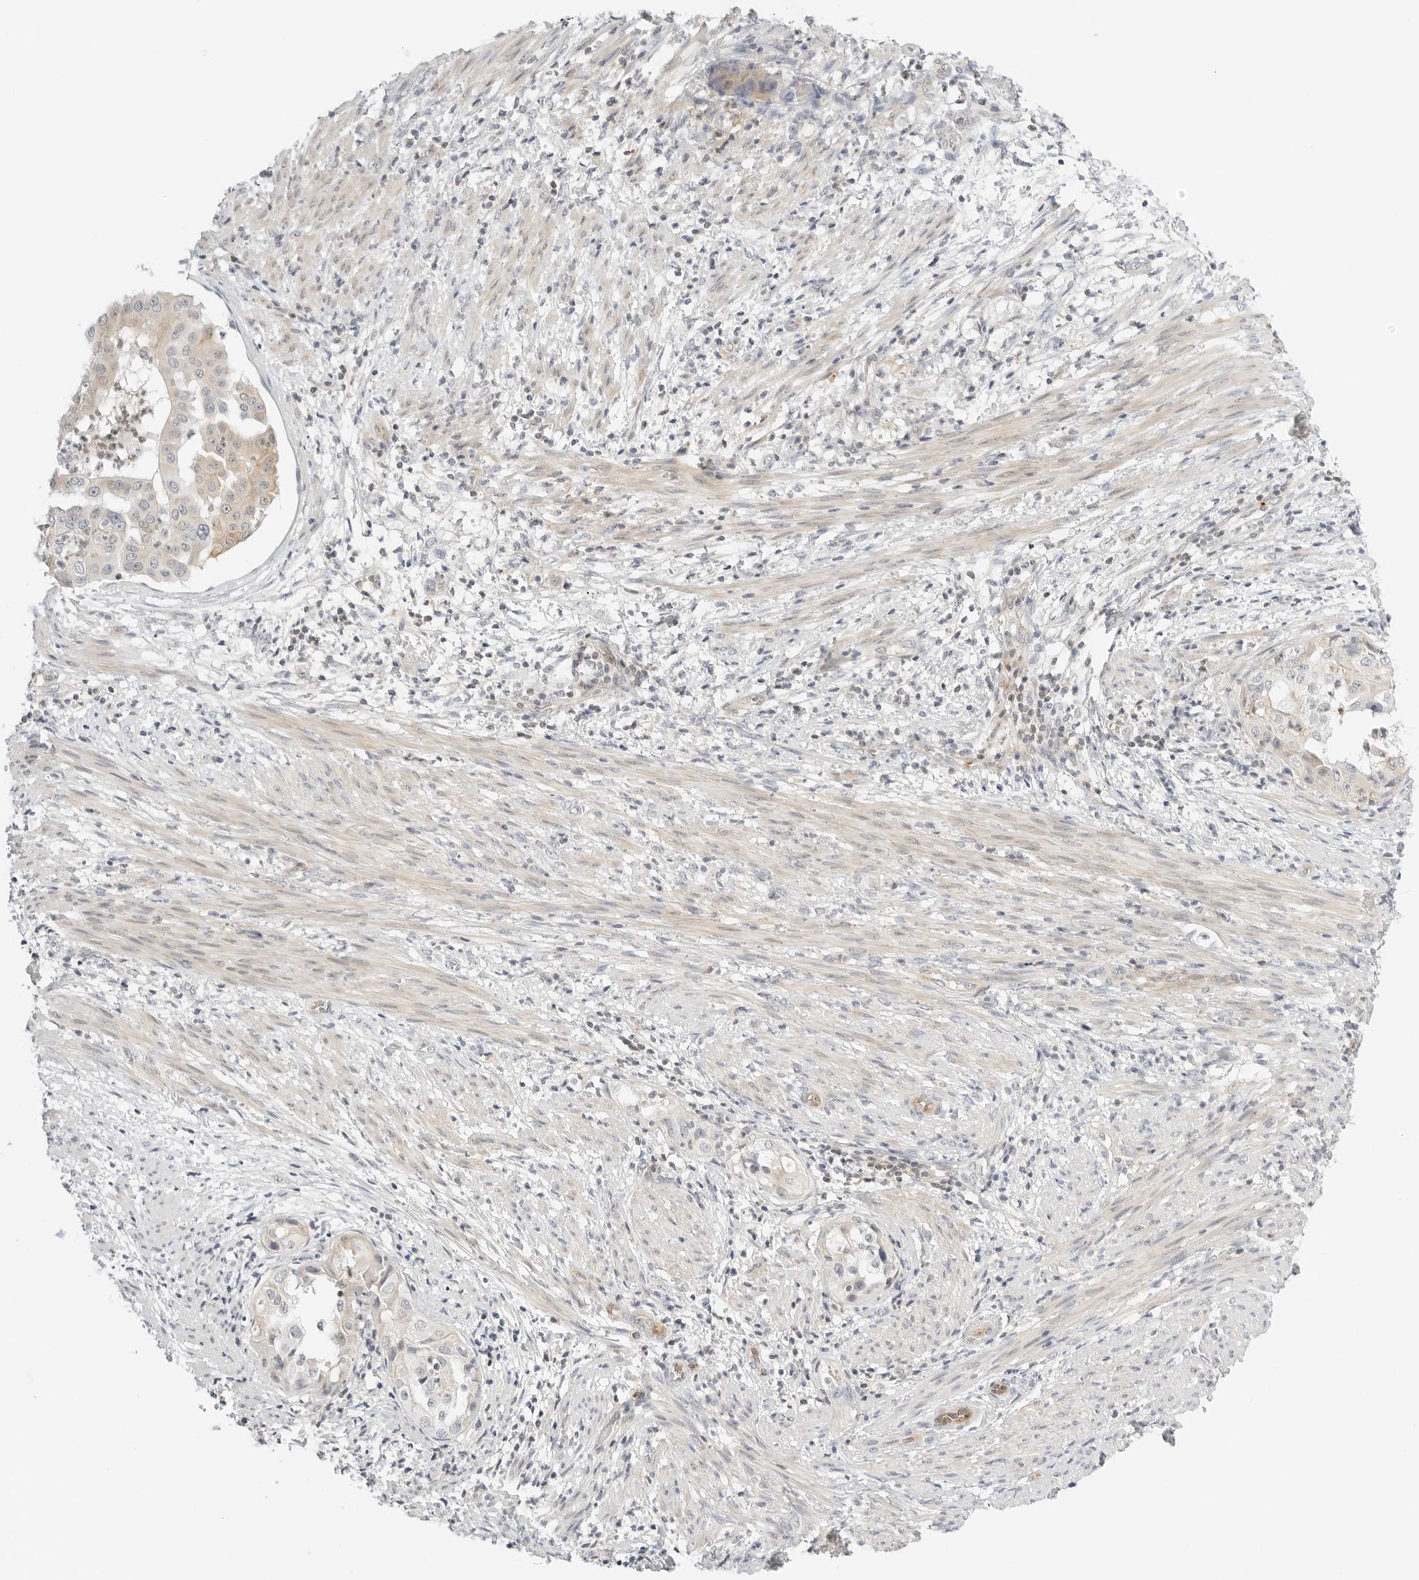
{"staining": {"intensity": "negative", "quantity": "none", "location": "none"}, "tissue": "endometrial cancer", "cell_type": "Tumor cells", "image_type": "cancer", "snomed": [{"axis": "morphology", "description": "Adenocarcinoma, NOS"}, {"axis": "topography", "description": "Endometrium"}], "caption": "Adenocarcinoma (endometrial) was stained to show a protein in brown. There is no significant positivity in tumor cells.", "gene": "OSCP1", "patient": {"sex": "female", "age": 85}}